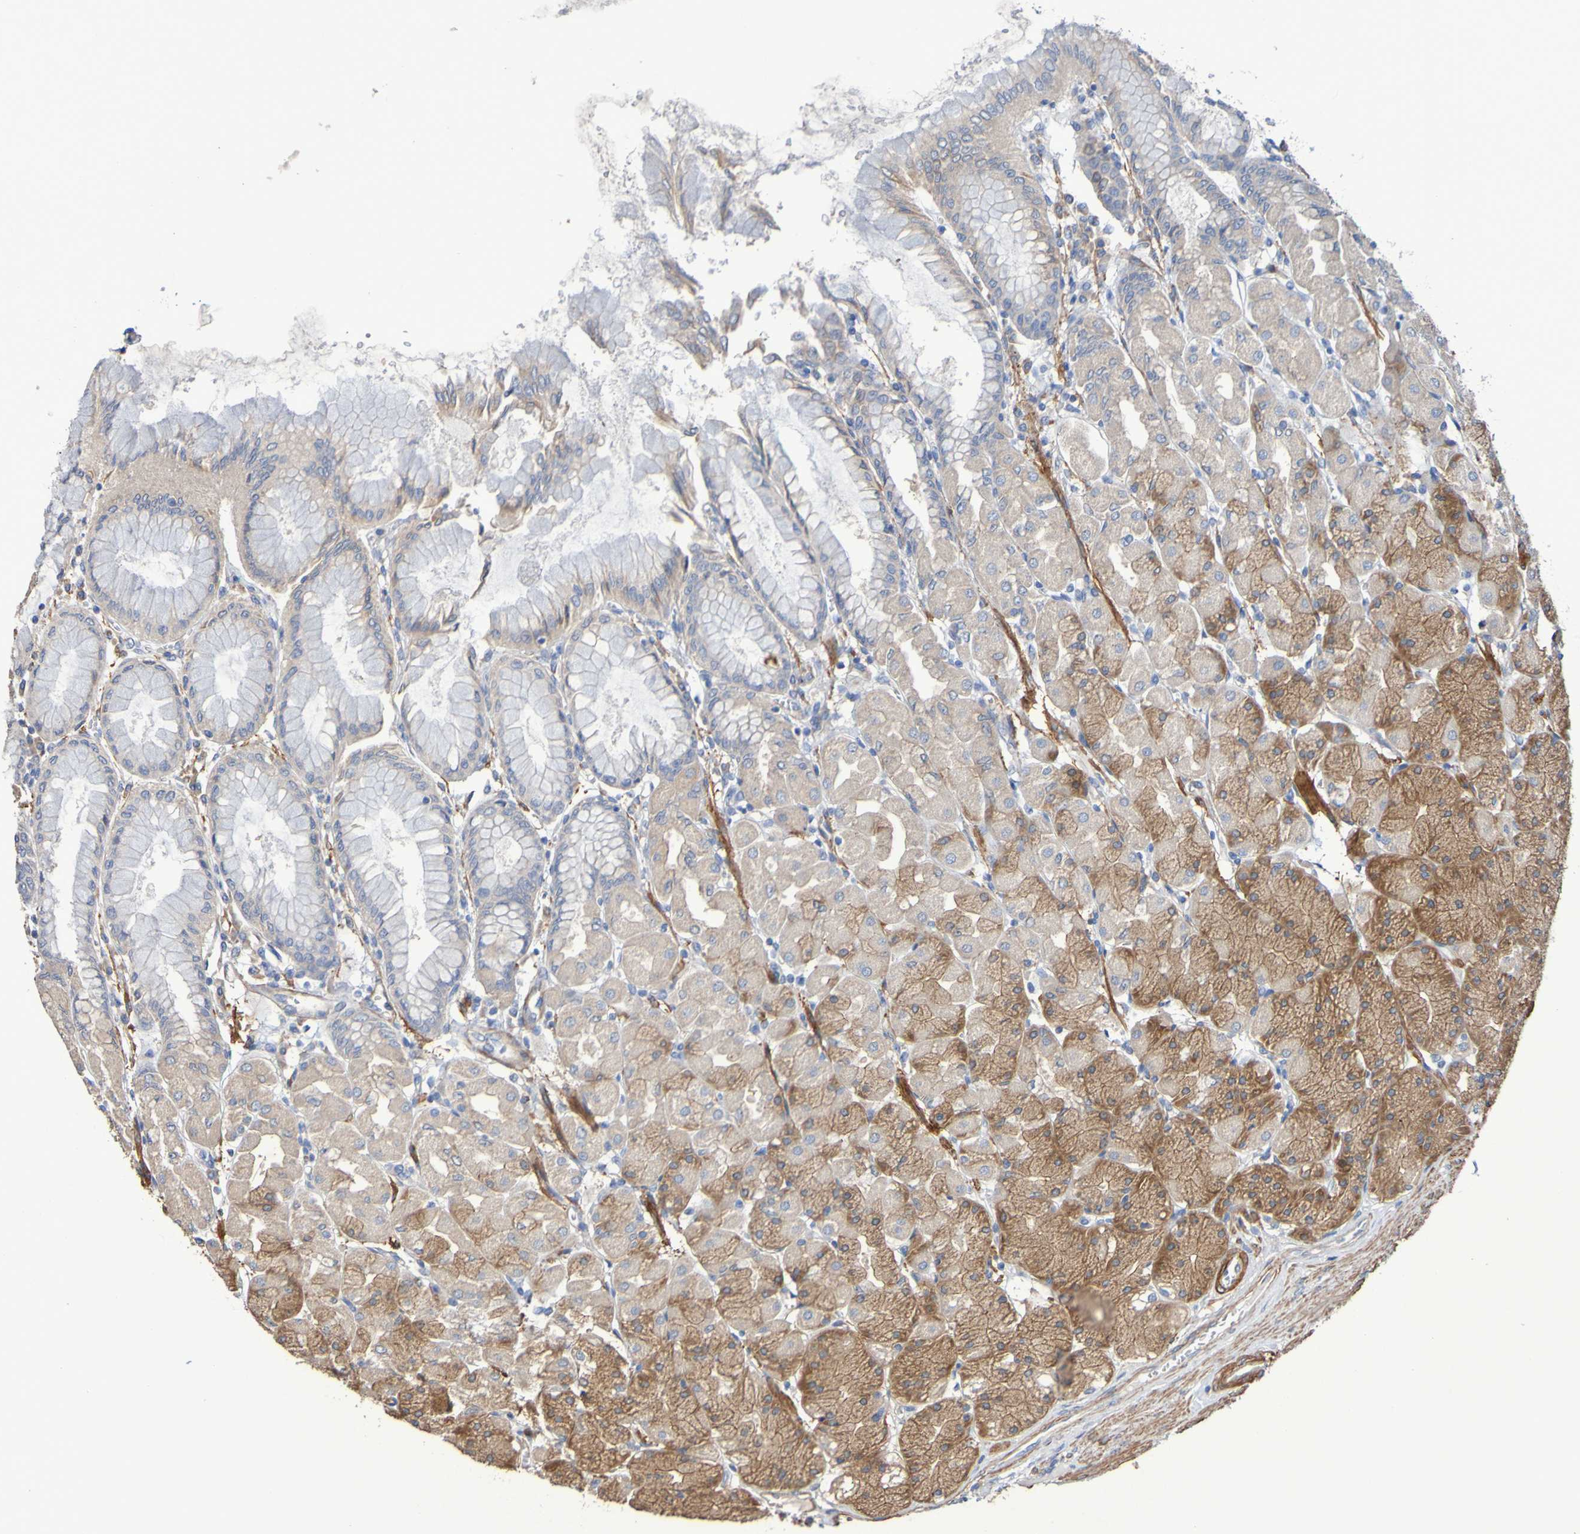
{"staining": {"intensity": "moderate", "quantity": "25%-75%", "location": "cytoplasmic/membranous"}, "tissue": "stomach", "cell_type": "Glandular cells", "image_type": "normal", "snomed": [{"axis": "morphology", "description": "Normal tissue, NOS"}, {"axis": "topography", "description": "Stomach, upper"}], "caption": "Moderate cytoplasmic/membranous expression for a protein is seen in approximately 25%-75% of glandular cells of benign stomach using immunohistochemistry.", "gene": "SRPRB", "patient": {"sex": "female", "age": 56}}